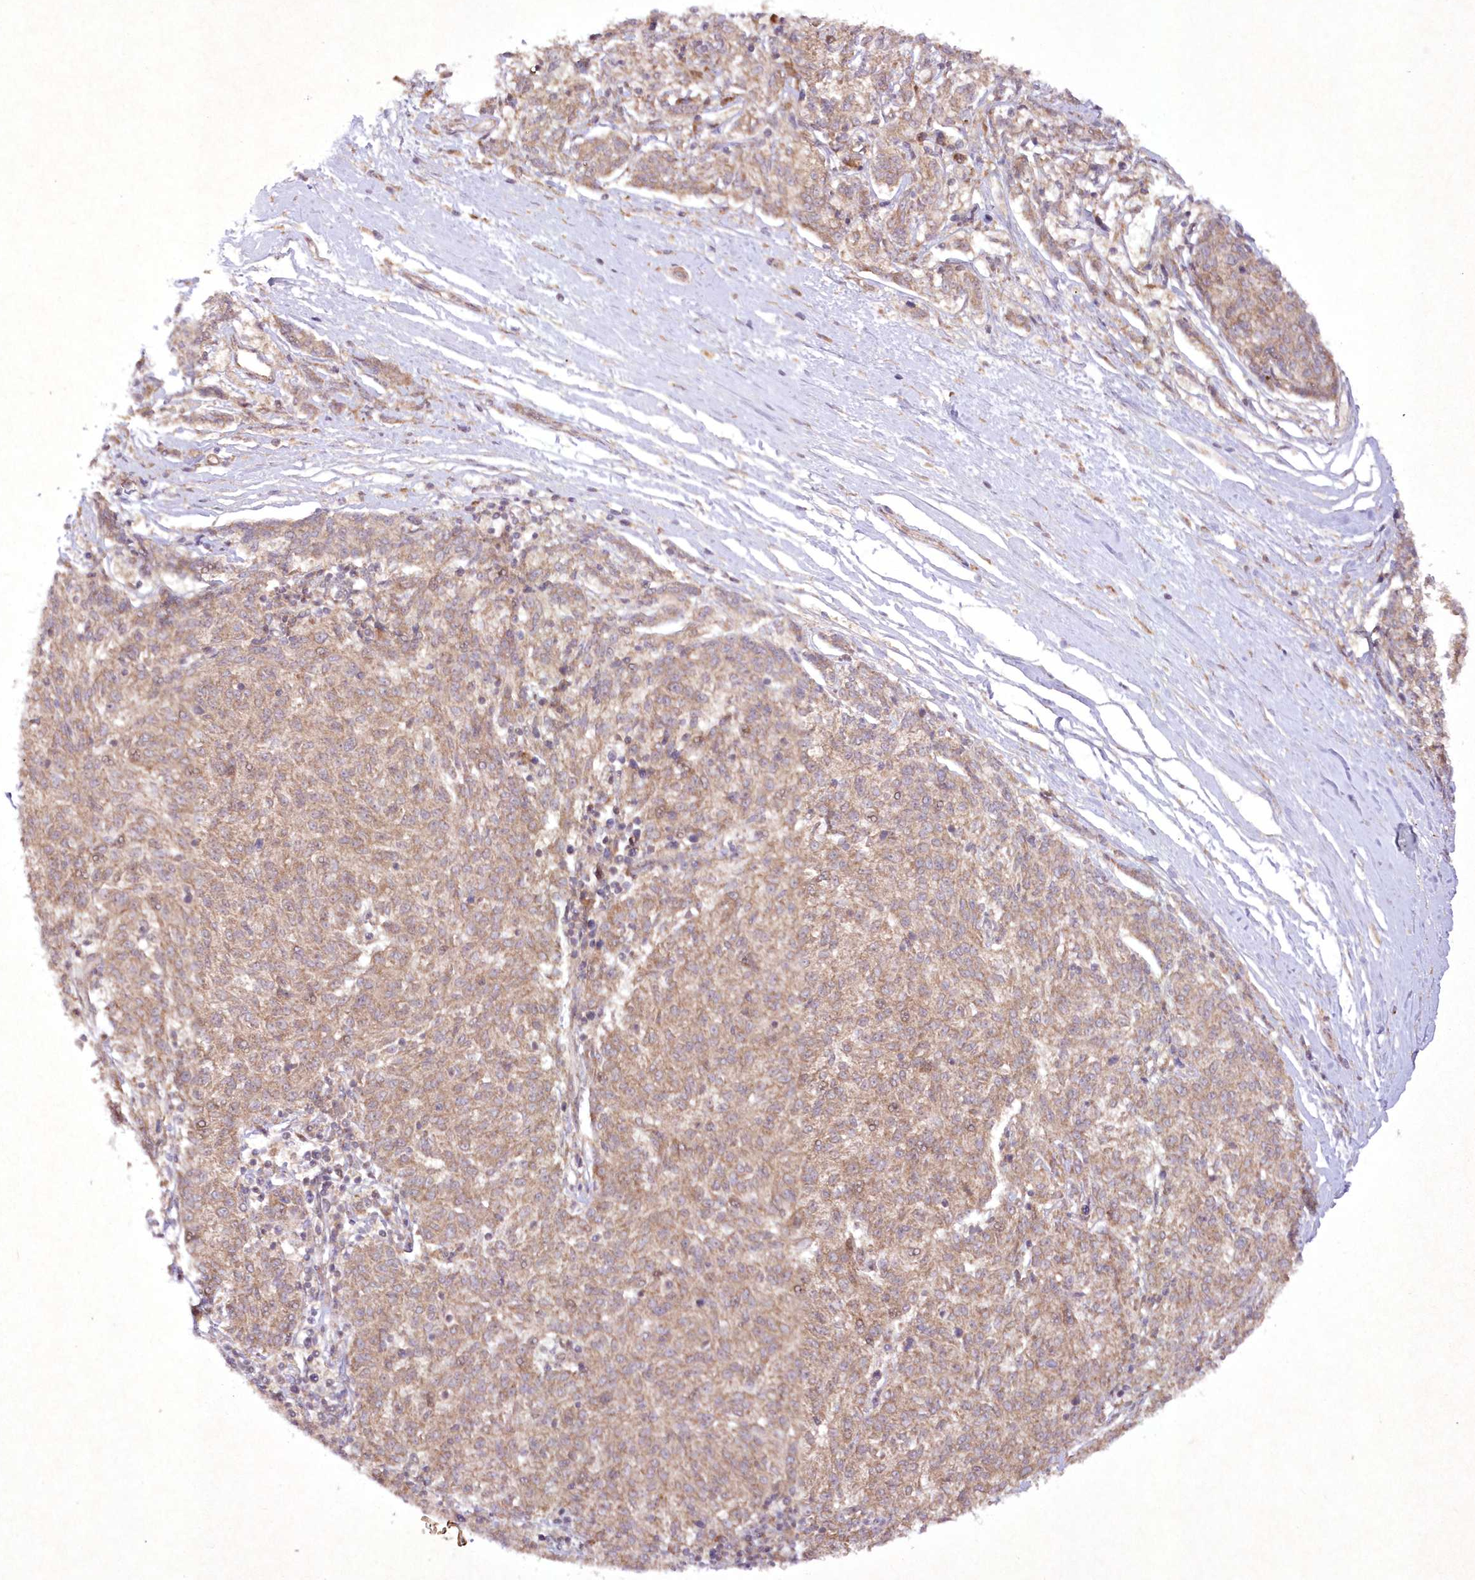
{"staining": {"intensity": "weak", "quantity": ">75%", "location": "cytoplasmic/membranous"}, "tissue": "melanoma", "cell_type": "Tumor cells", "image_type": "cancer", "snomed": [{"axis": "morphology", "description": "Malignant melanoma, NOS"}, {"axis": "topography", "description": "Skin"}], "caption": "Tumor cells reveal low levels of weak cytoplasmic/membranous staining in approximately >75% of cells in human malignant melanoma.", "gene": "APOM", "patient": {"sex": "female", "age": 72}}